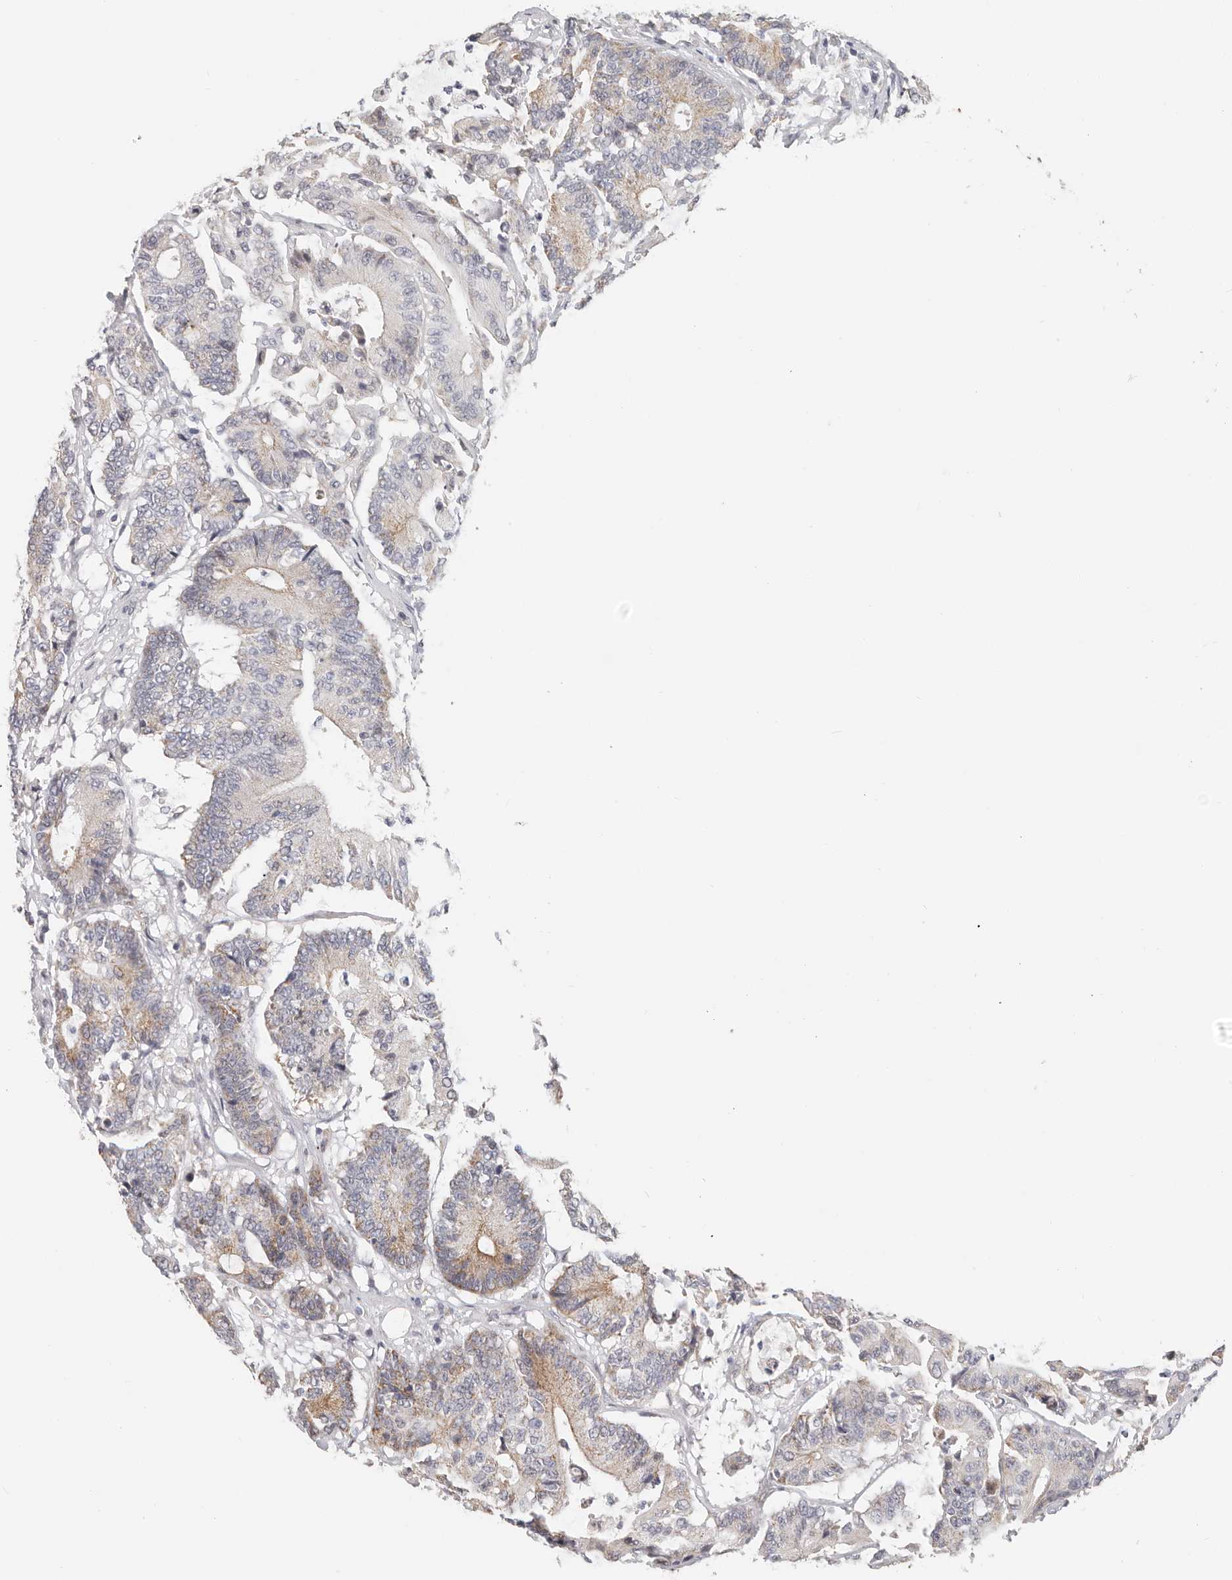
{"staining": {"intensity": "weak", "quantity": ">75%", "location": "cytoplasmic/membranous"}, "tissue": "colorectal cancer", "cell_type": "Tumor cells", "image_type": "cancer", "snomed": [{"axis": "morphology", "description": "Adenocarcinoma, NOS"}, {"axis": "topography", "description": "Colon"}], "caption": "Tumor cells show weak cytoplasmic/membranous expression in approximately >75% of cells in colorectal cancer (adenocarcinoma). (DAB (3,3'-diaminobenzidine) = brown stain, brightfield microscopy at high magnification).", "gene": "AFDN", "patient": {"sex": "female", "age": 84}}